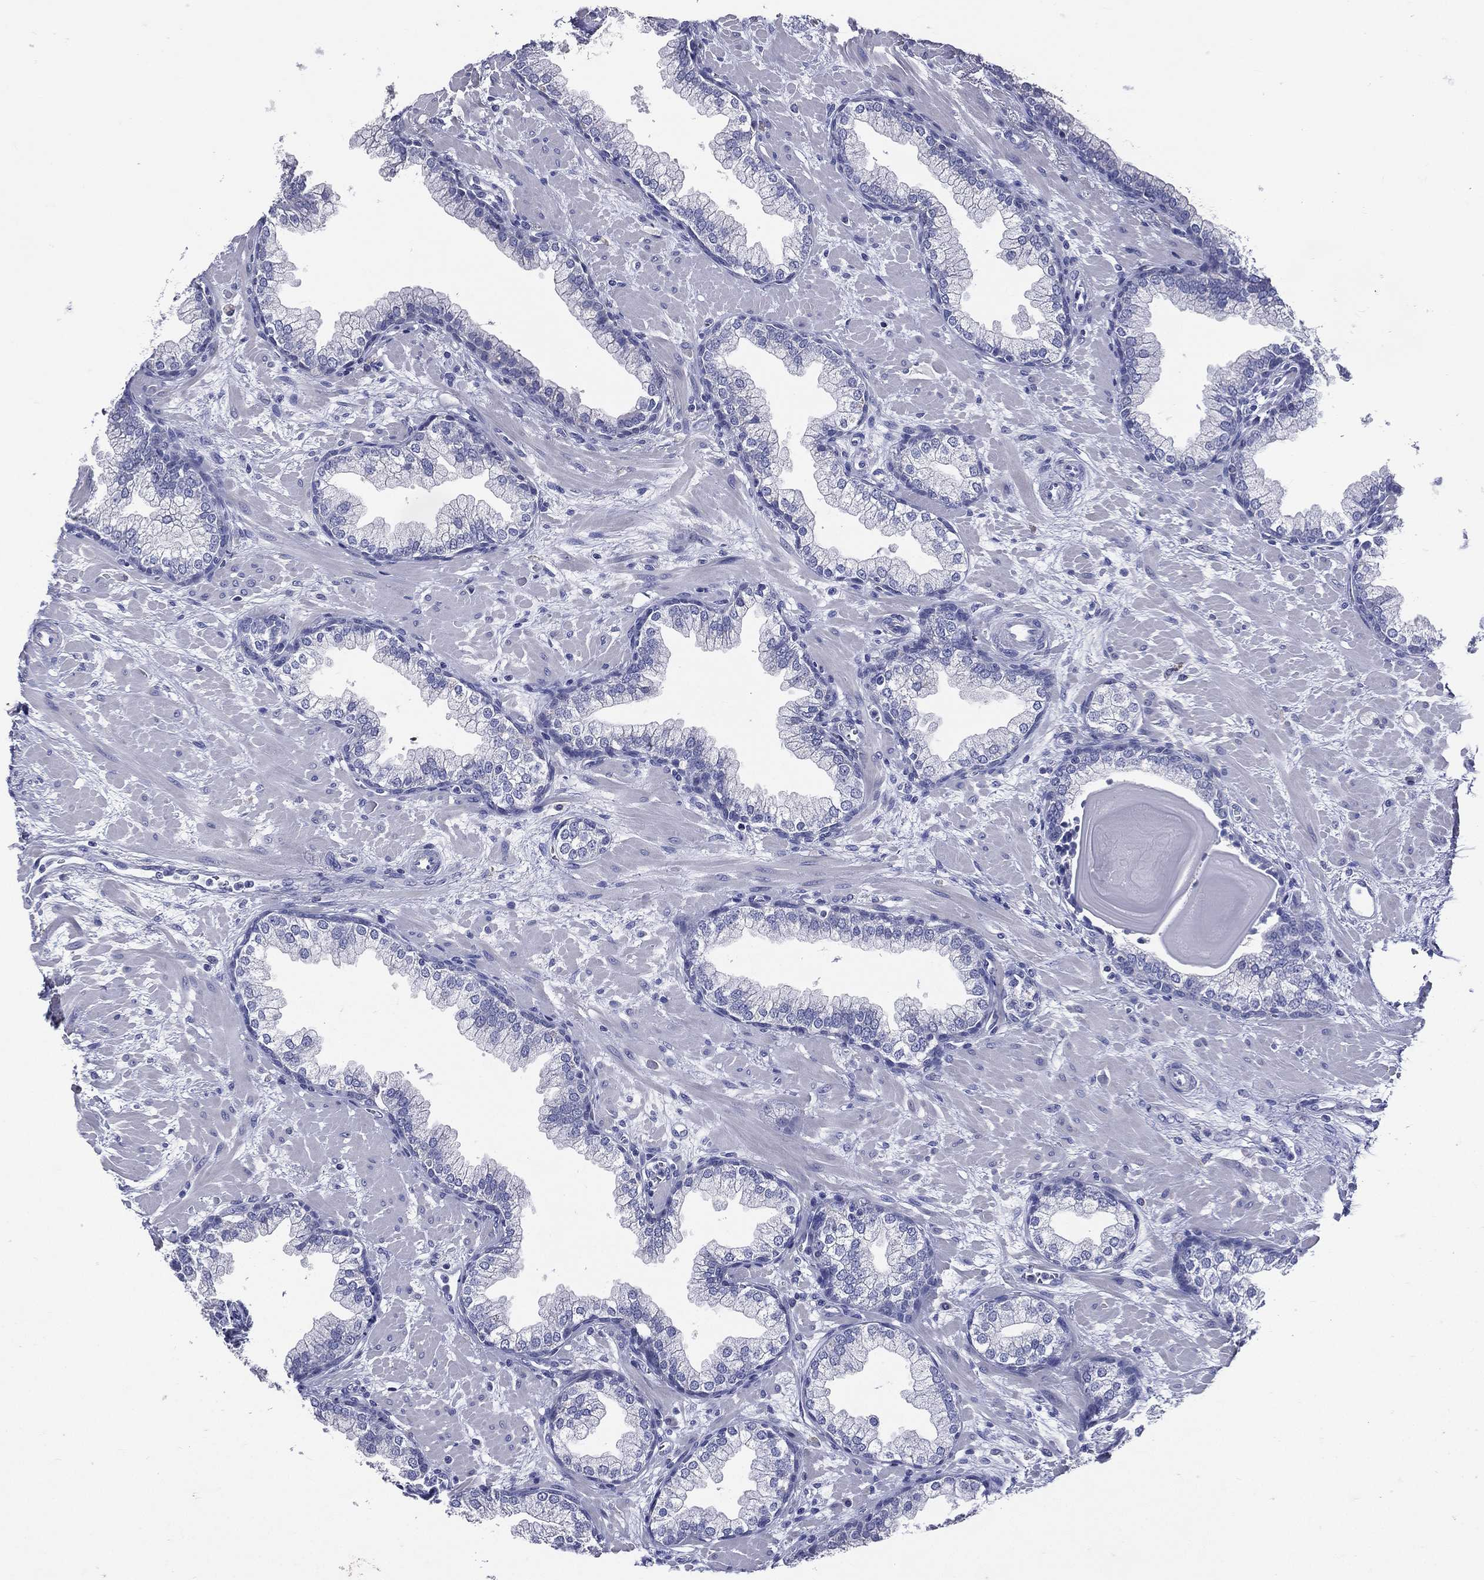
{"staining": {"intensity": "negative", "quantity": "none", "location": "none"}, "tissue": "prostate", "cell_type": "Glandular cells", "image_type": "normal", "snomed": [{"axis": "morphology", "description": "Normal tissue, NOS"}, {"axis": "topography", "description": "Prostate"}], "caption": "IHC of normal prostate exhibits no positivity in glandular cells.", "gene": "TGM1", "patient": {"sex": "male", "age": 63}}